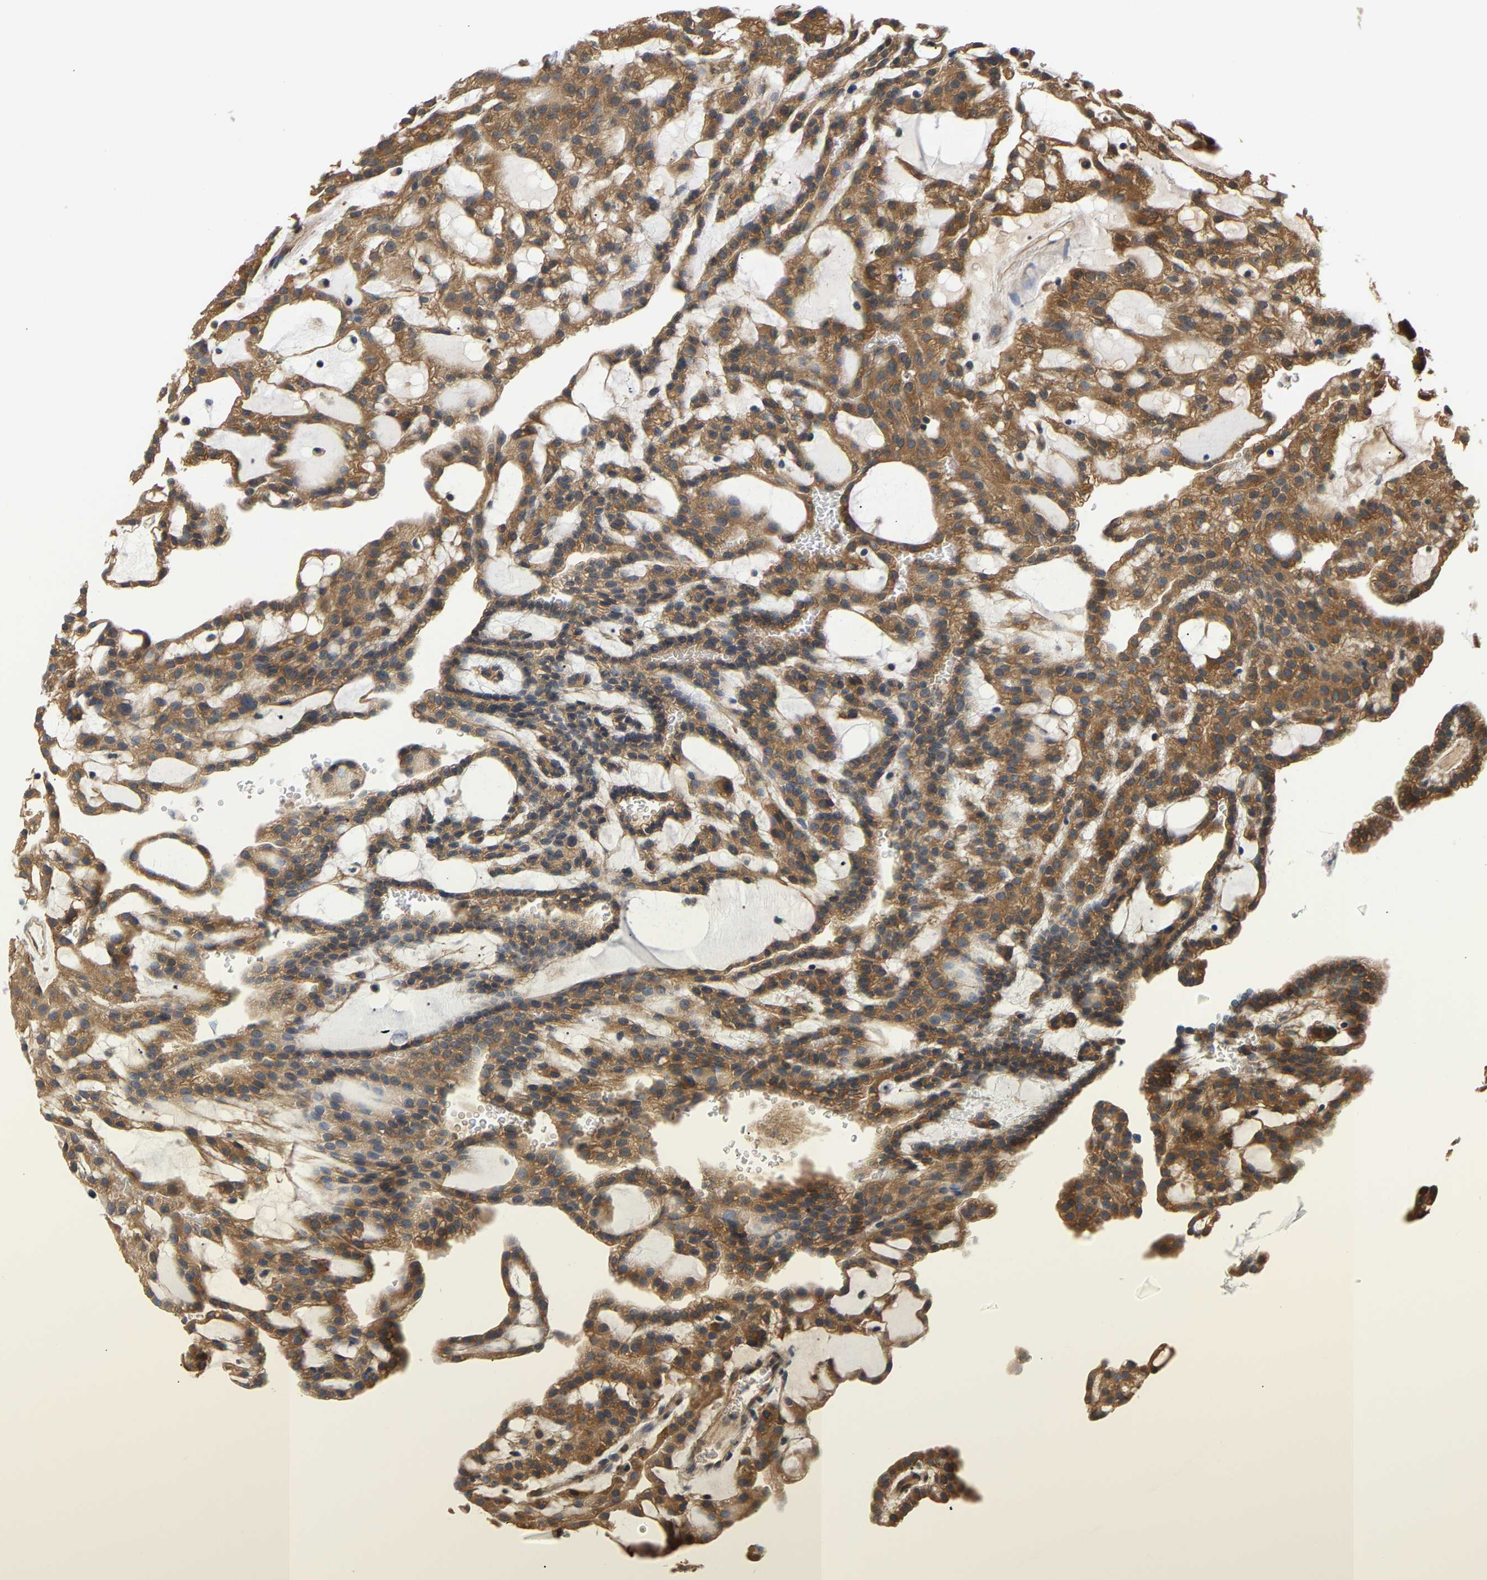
{"staining": {"intensity": "moderate", "quantity": ">75%", "location": "cytoplasmic/membranous"}, "tissue": "renal cancer", "cell_type": "Tumor cells", "image_type": "cancer", "snomed": [{"axis": "morphology", "description": "Adenocarcinoma, NOS"}, {"axis": "topography", "description": "Kidney"}], "caption": "Renal cancer stained with DAB (3,3'-diaminobenzidine) immunohistochemistry exhibits medium levels of moderate cytoplasmic/membranous expression in about >75% of tumor cells.", "gene": "ARHGEF12", "patient": {"sex": "male", "age": 63}}